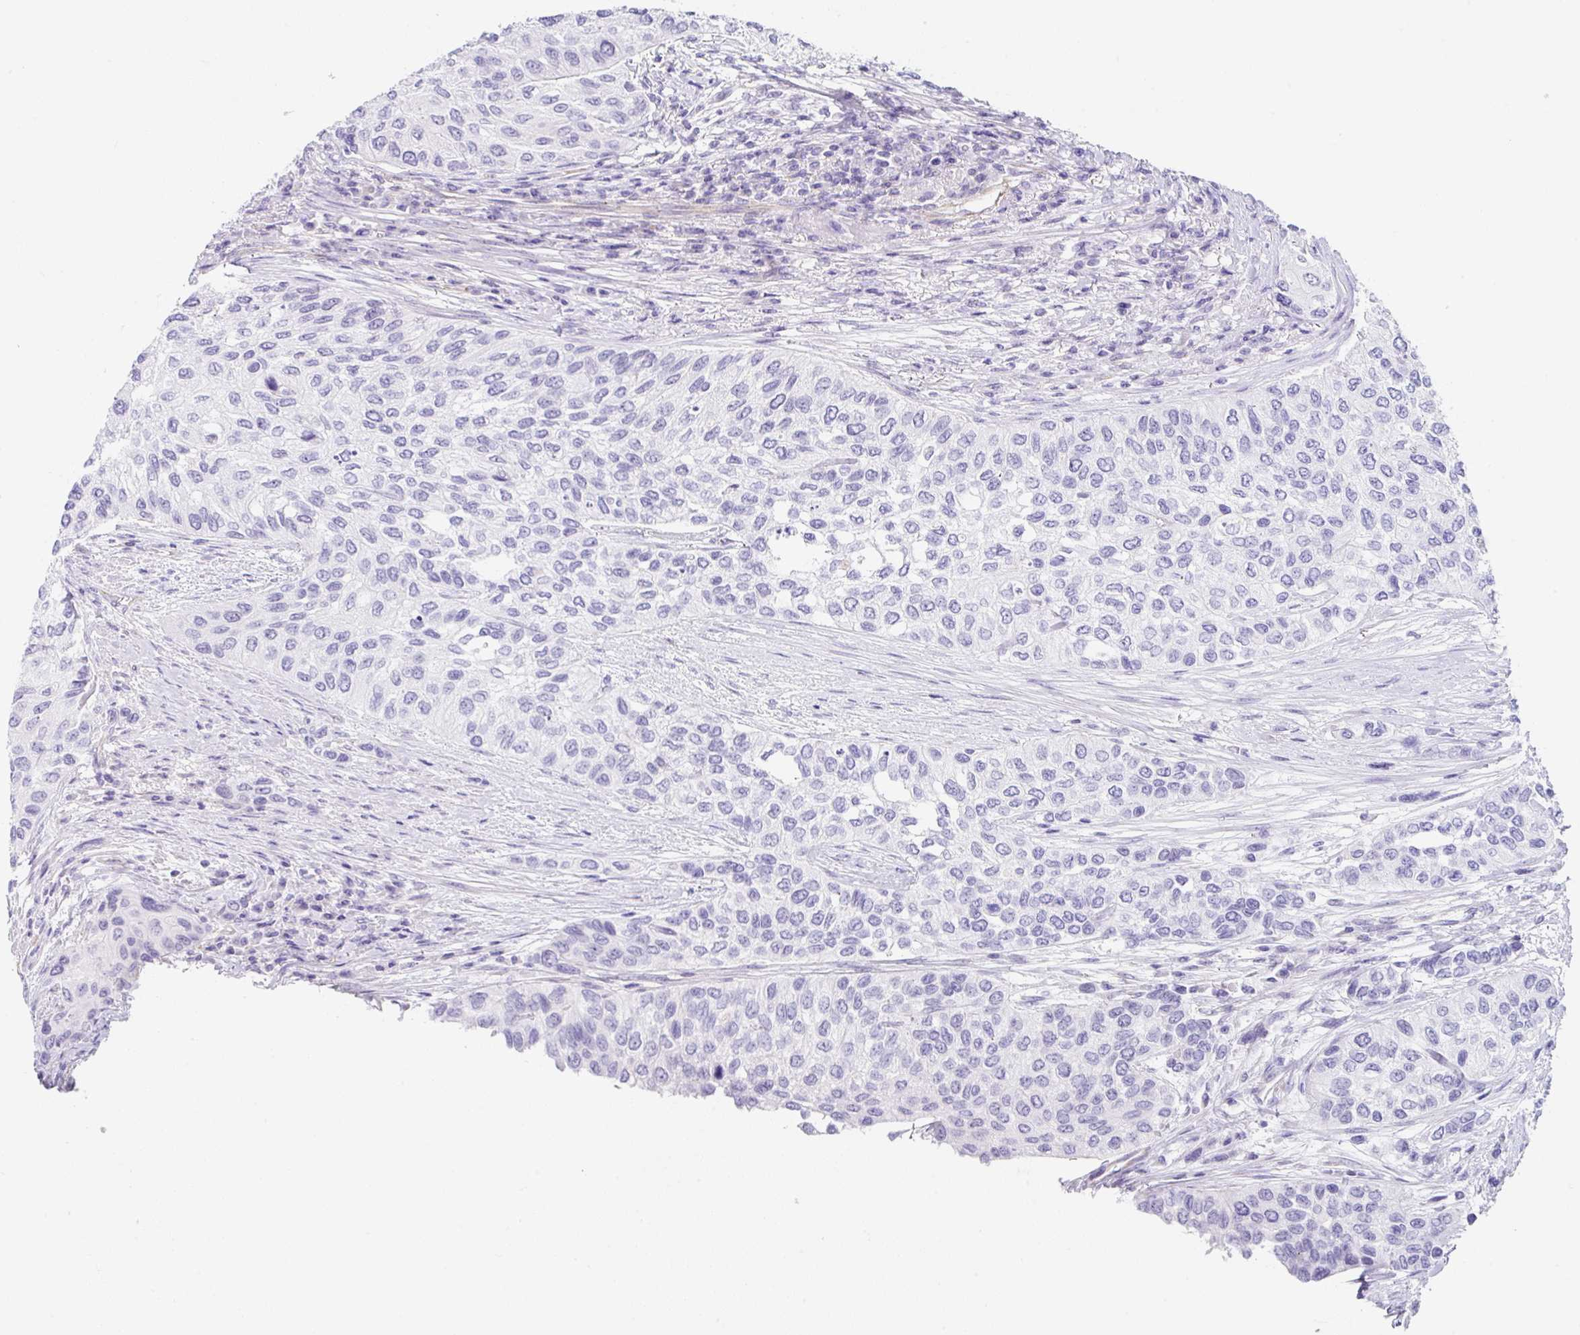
{"staining": {"intensity": "negative", "quantity": "none", "location": "none"}, "tissue": "urothelial cancer", "cell_type": "Tumor cells", "image_type": "cancer", "snomed": [{"axis": "morphology", "description": "Normal tissue, NOS"}, {"axis": "morphology", "description": "Urothelial carcinoma, High grade"}, {"axis": "topography", "description": "Vascular tissue"}, {"axis": "topography", "description": "Urinary bladder"}], "caption": "Immunohistochemical staining of human urothelial cancer shows no significant positivity in tumor cells.", "gene": "DKK4", "patient": {"sex": "female", "age": 56}}